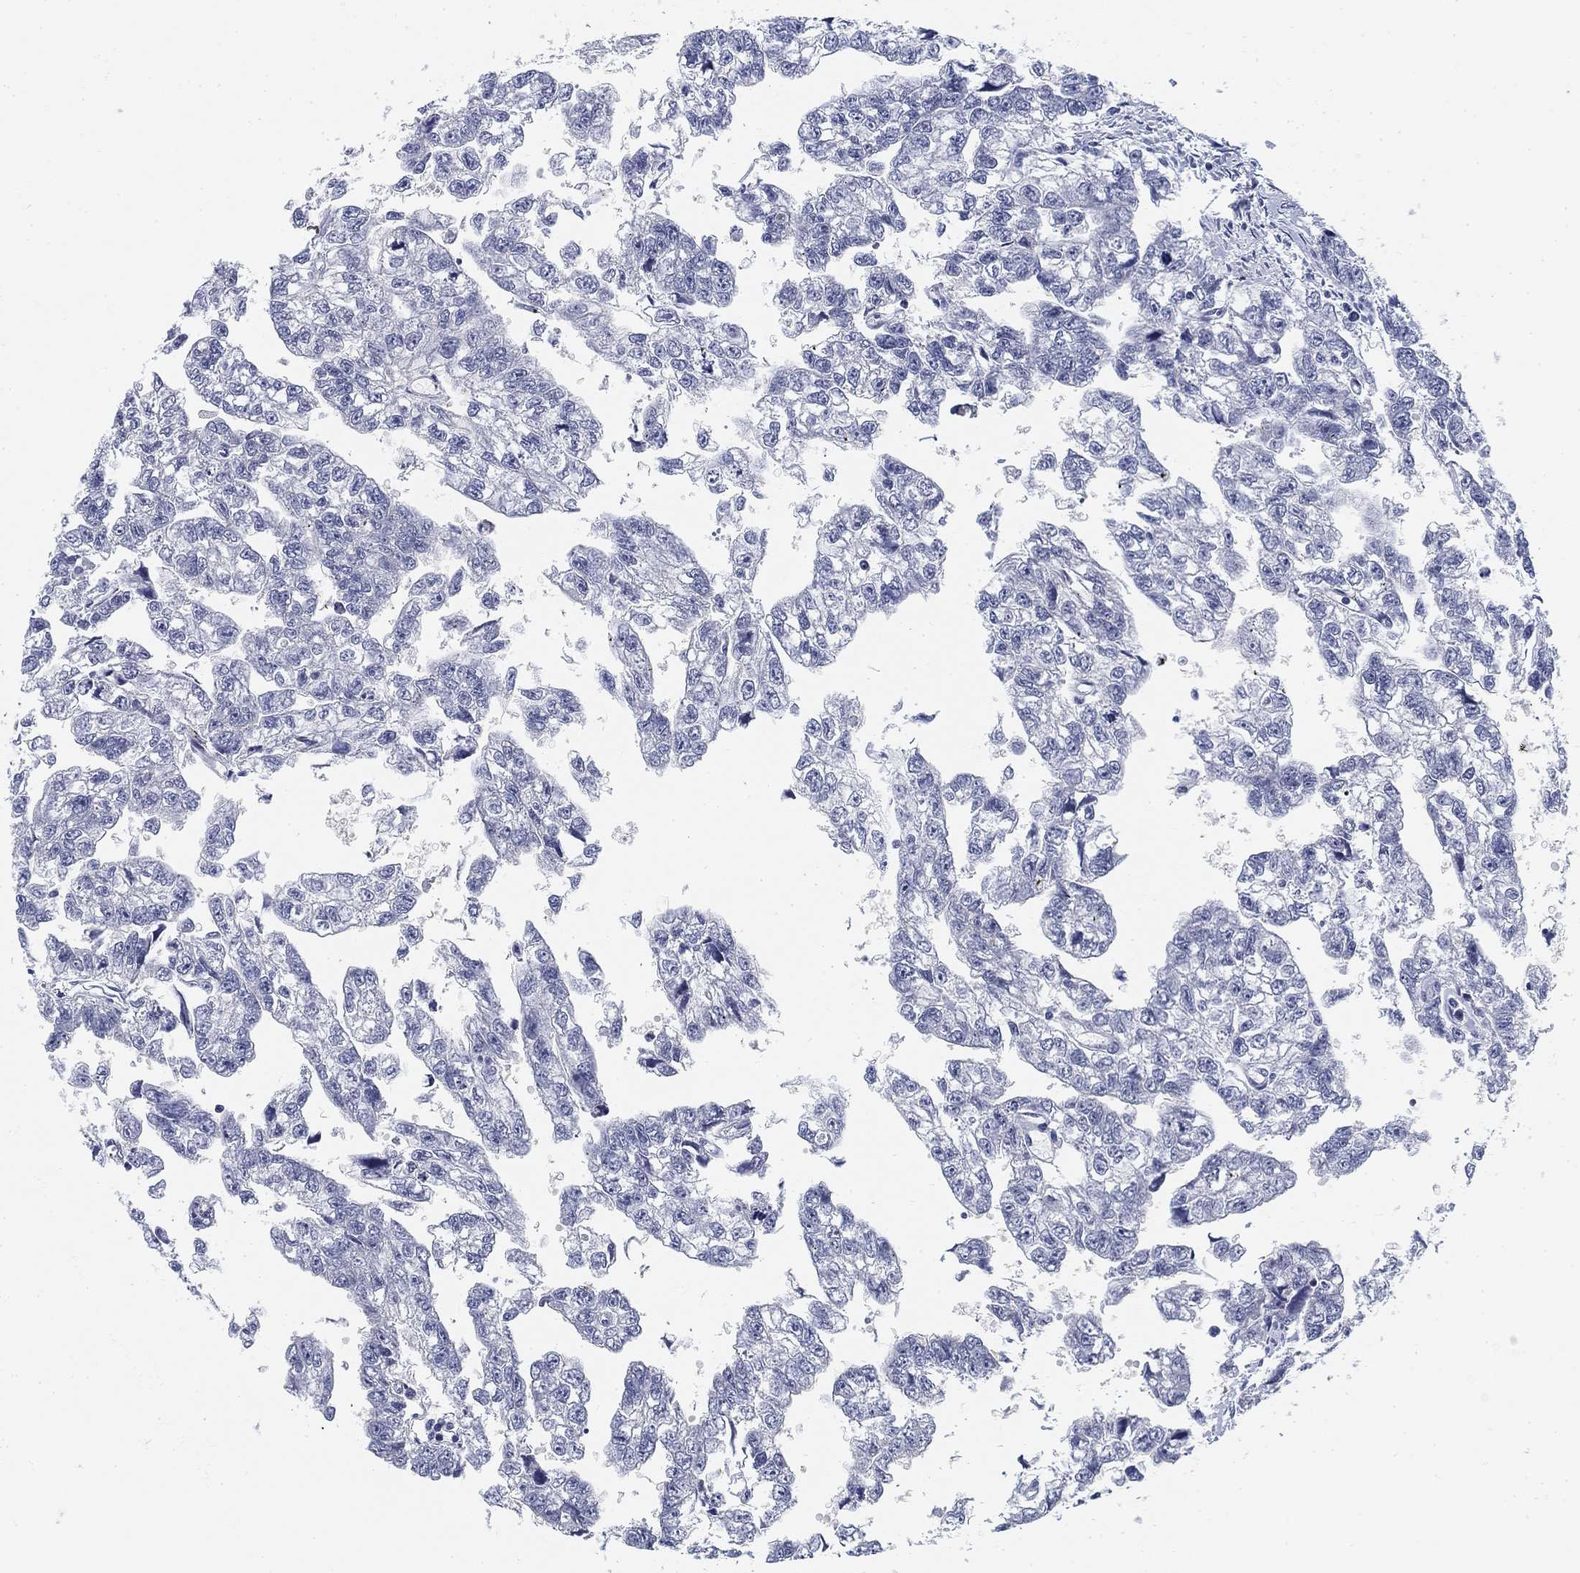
{"staining": {"intensity": "negative", "quantity": "none", "location": "none"}, "tissue": "testis cancer", "cell_type": "Tumor cells", "image_type": "cancer", "snomed": [{"axis": "morphology", "description": "Carcinoma, Embryonal, NOS"}, {"axis": "morphology", "description": "Teratoma, malignant, NOS"}, {"axis": "topography", "description": "Testis"}], "caption": "Immunohistochemistry (IHC) of human testis cancer (malignant teratoma) reveals no expression in tumor cells.", "gene": "SLC2A5", "patient": {"sex": "male", "age": 44}}